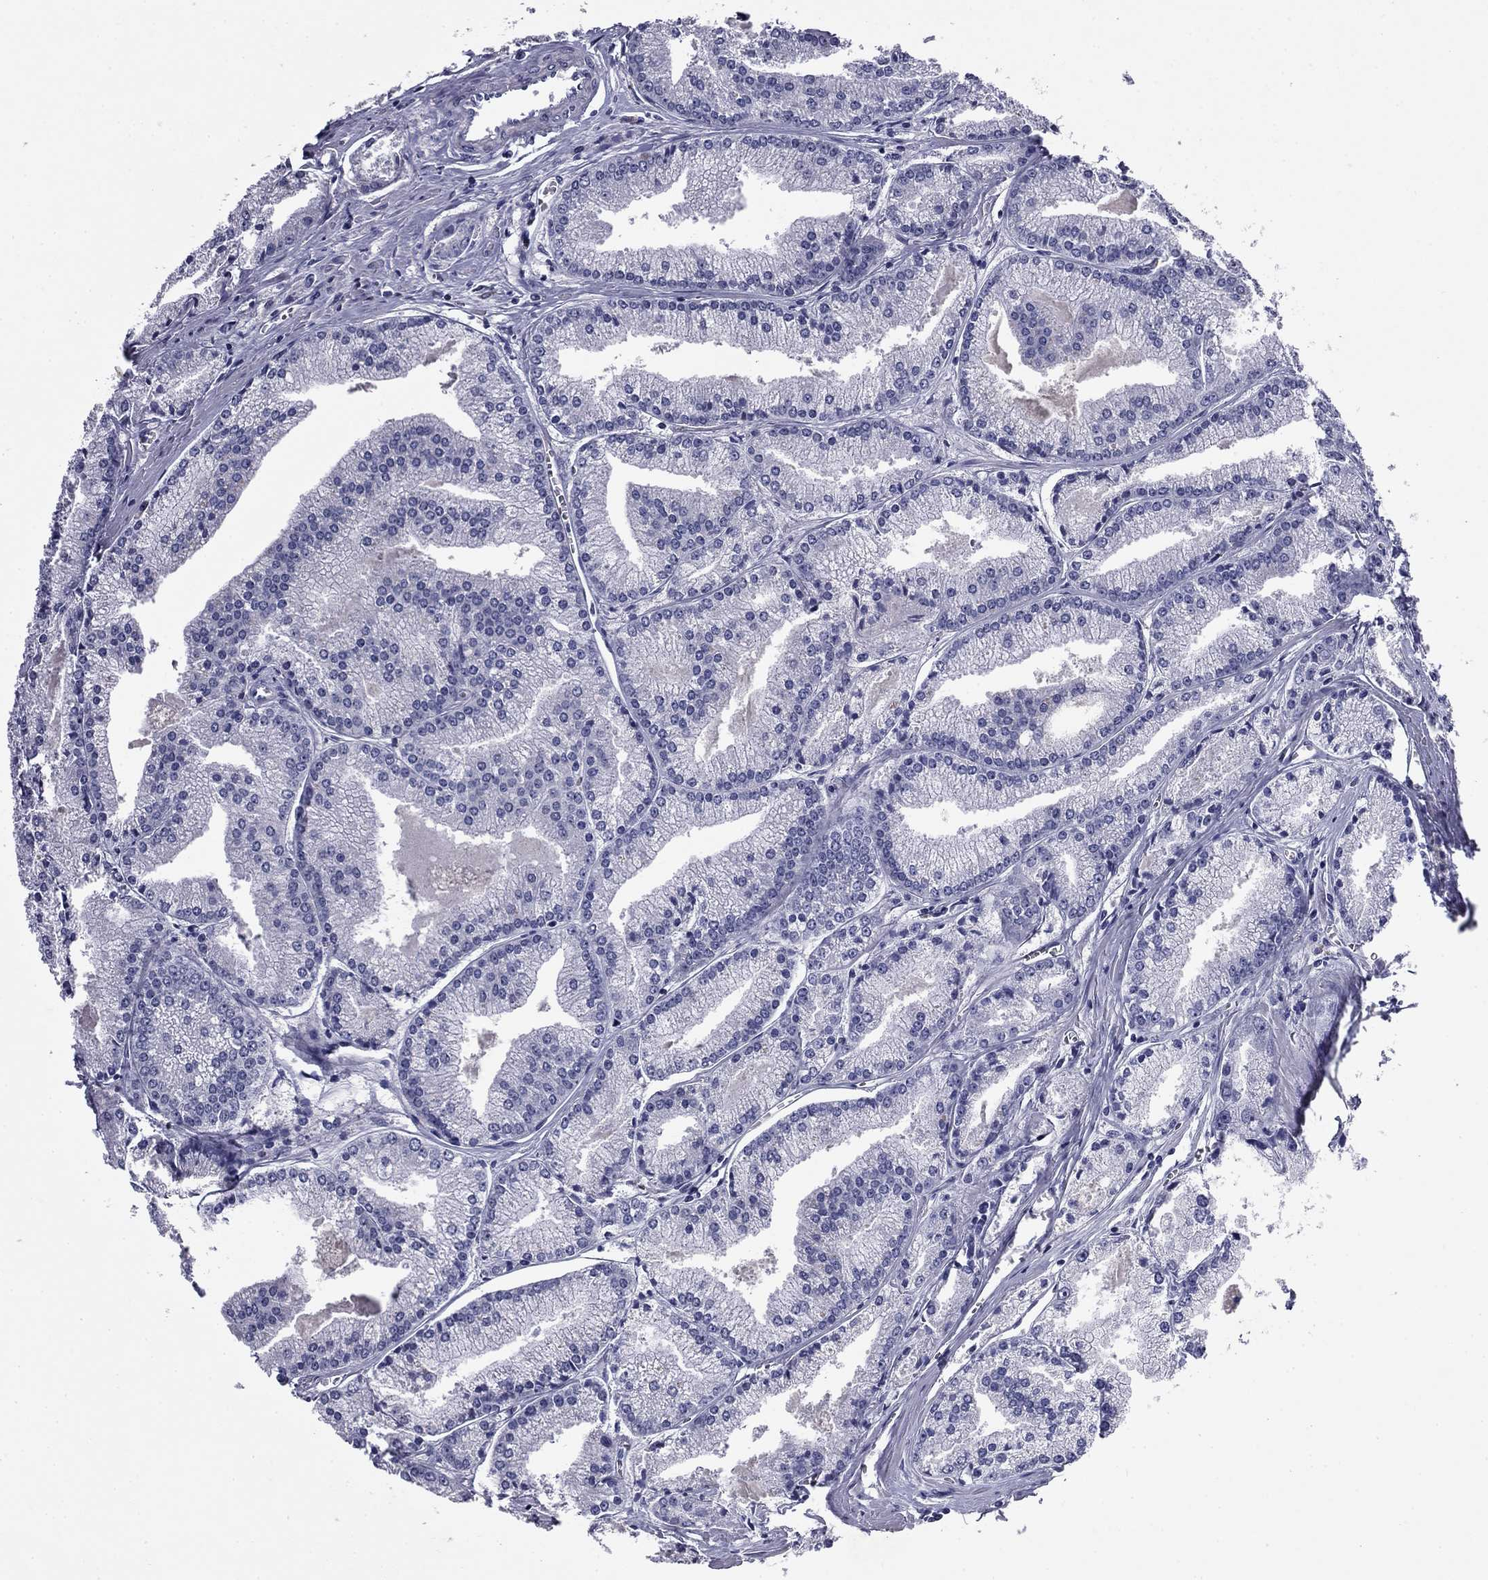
{"staining": {"intensity": "negative", "quantity": "none", "location": "none"}, "tissue": "prostate cancer", "cell_type": "Tumor cells", "image_type": "cancer", "snomed": [{"axis": "morphology", "description": "Adenocarcinoma, NOS"}, {"axis": "topography", "description": "Prostate"}], "caption": "This photomicrograph is of adenocarcinoma (prostate) stained with IHC to label a protein in brown with the nuclei are counter-stained blue. There is no expression in tumor cells.", "gene": "CFAP119", "patient": {"sex": "male", "age": 72}}